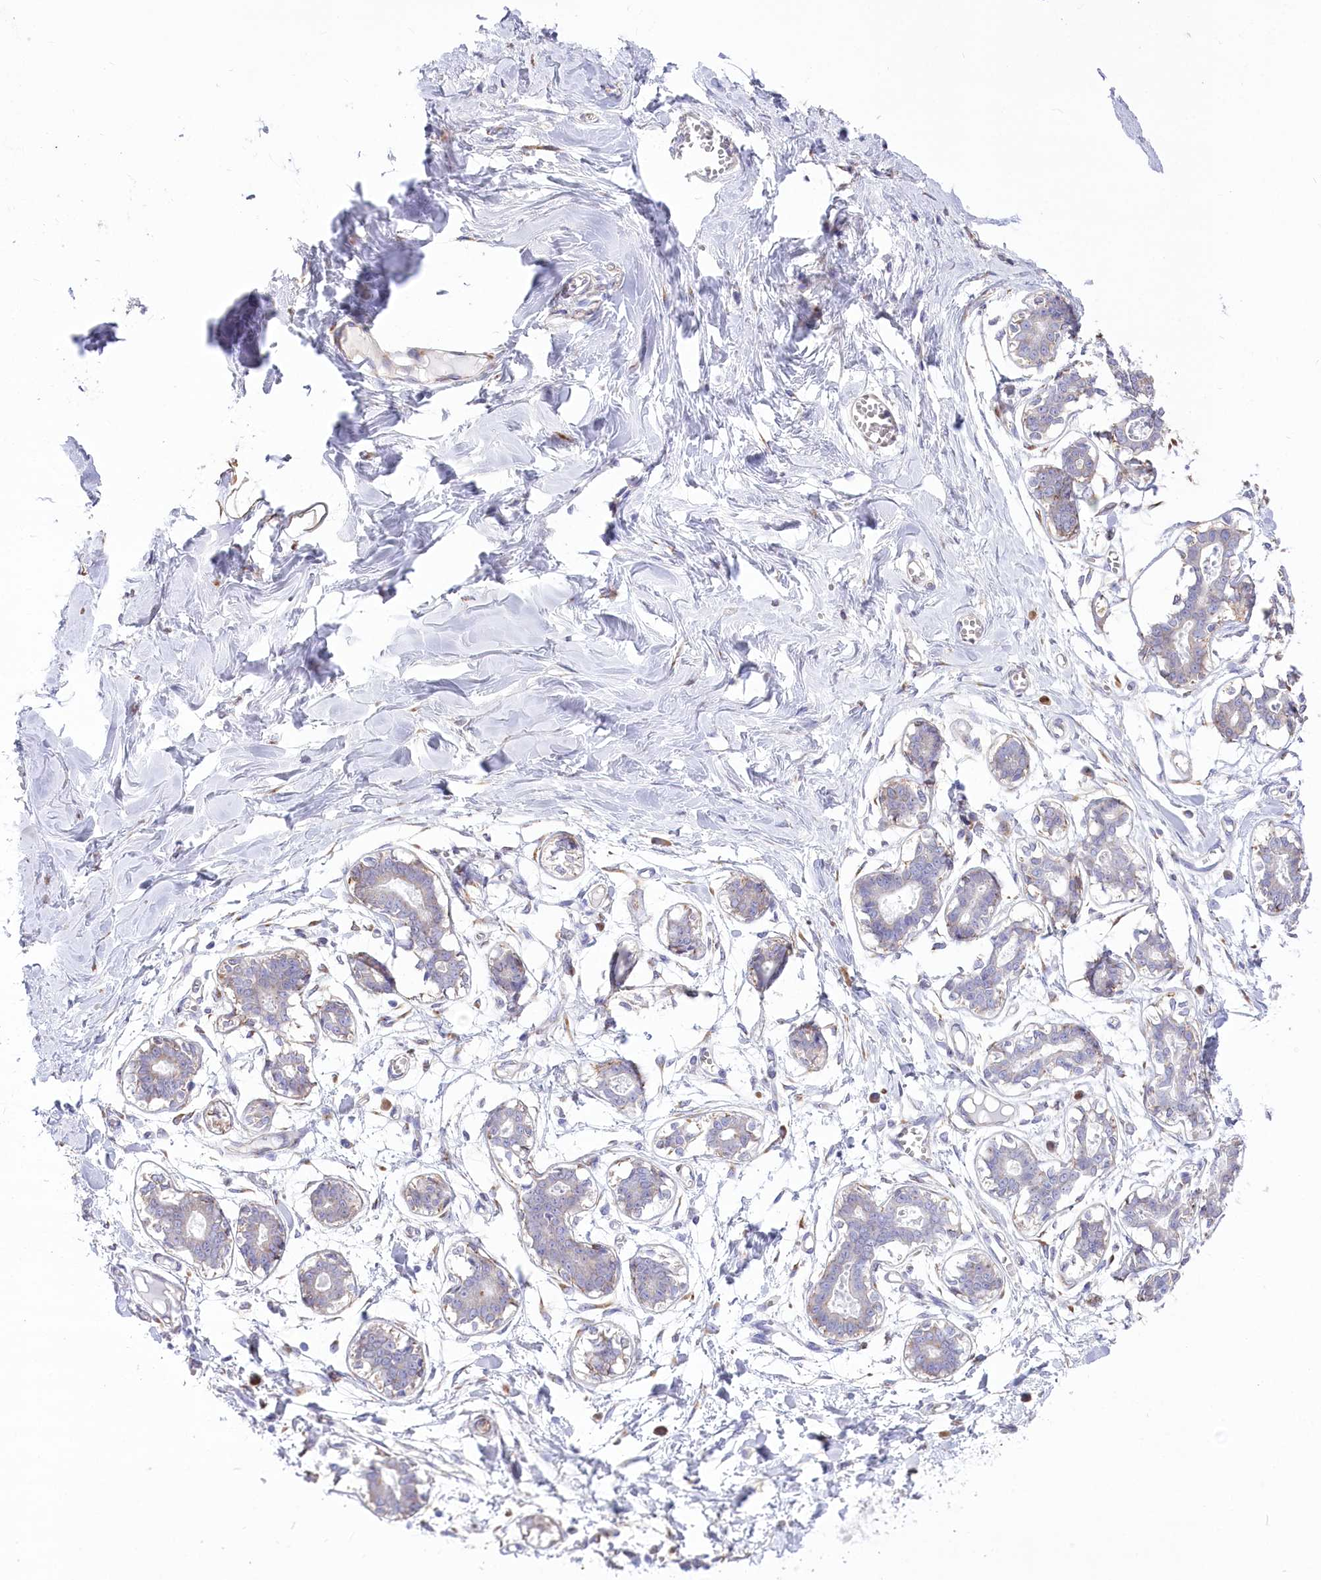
{"staining": {"intensity": "moderate", "quantity": ">75%", "location": "cytoplasmic/membranous"}, "tissue": "breast", "cell_type": "Adipocytes", "image_type": "normal", "snomed": [{"axis": "morphology", "description": "Normal tissue, NOS"}, {"axis": "topography", "description": "Breast"}], "caption": "Brown immunohistochemical staining in benign breast exhibits moderate cytoplasmic/membranous expression in approximately >75% of adipocytes.", "gene": "STT3B", "patient": {"sex": "female", "age": 27}}